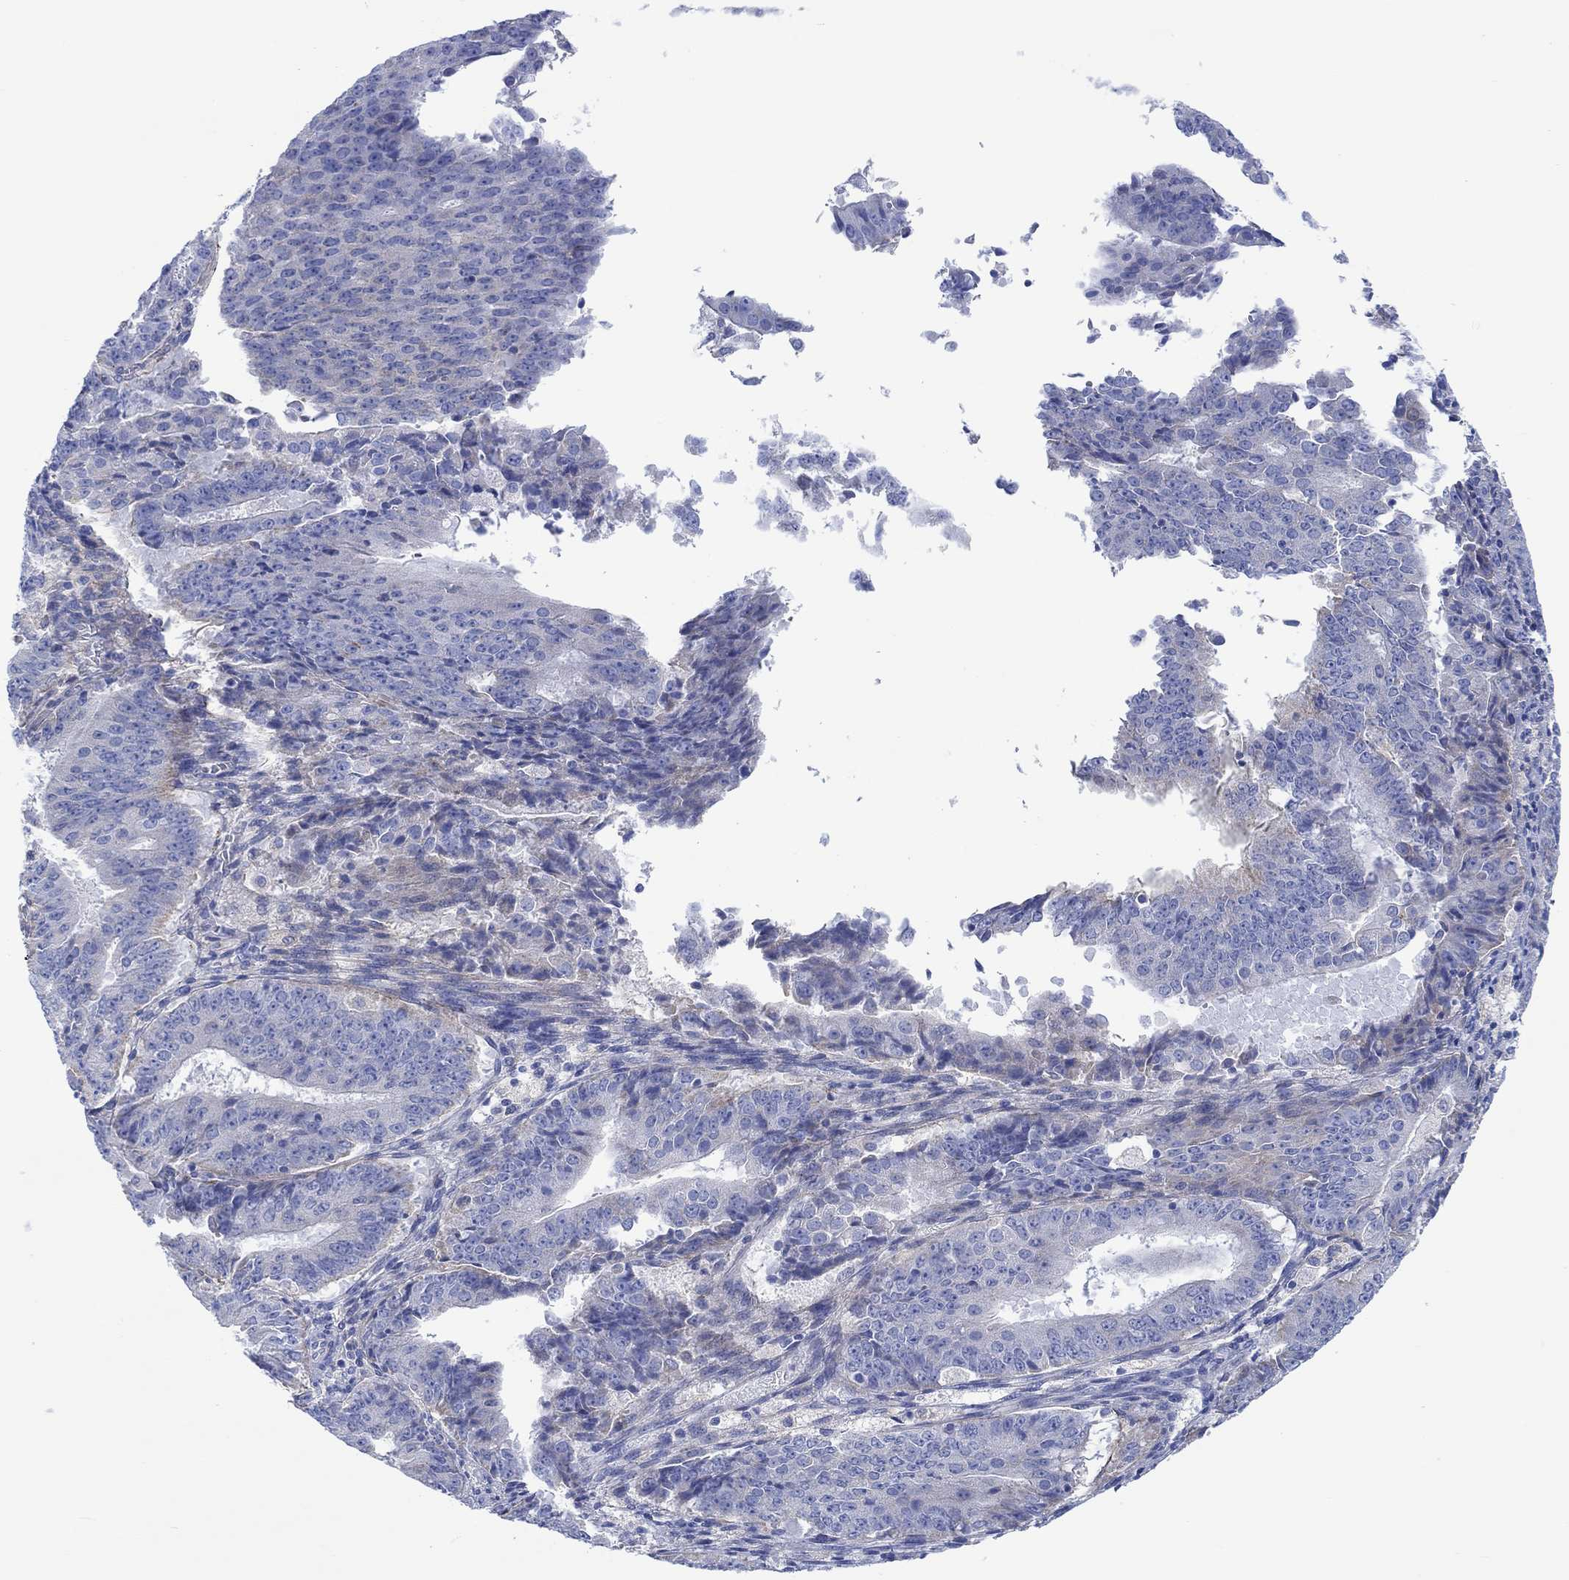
{"staining": {"intensity": "negative", "quantity": "none", "location": "none"}, "tissue": "ovarian cancer", "cell_type": "Tumor cells", "image_type": "cancer", "snomed": [{"axis": "morphology", "description": "Carcinoma, endometroid"}, {"axis": "topography", "description": "Ovary"}], "caption": "IHC image of neoplastic tissue: human endometroid carcinoma (ovarian) stained with DAB (3,3'-diaminobenzidine) demonstrates no significant protein staining in tumor cells.", "gene": "REEP6", "patient": {"sex": "female", "age": 42}}